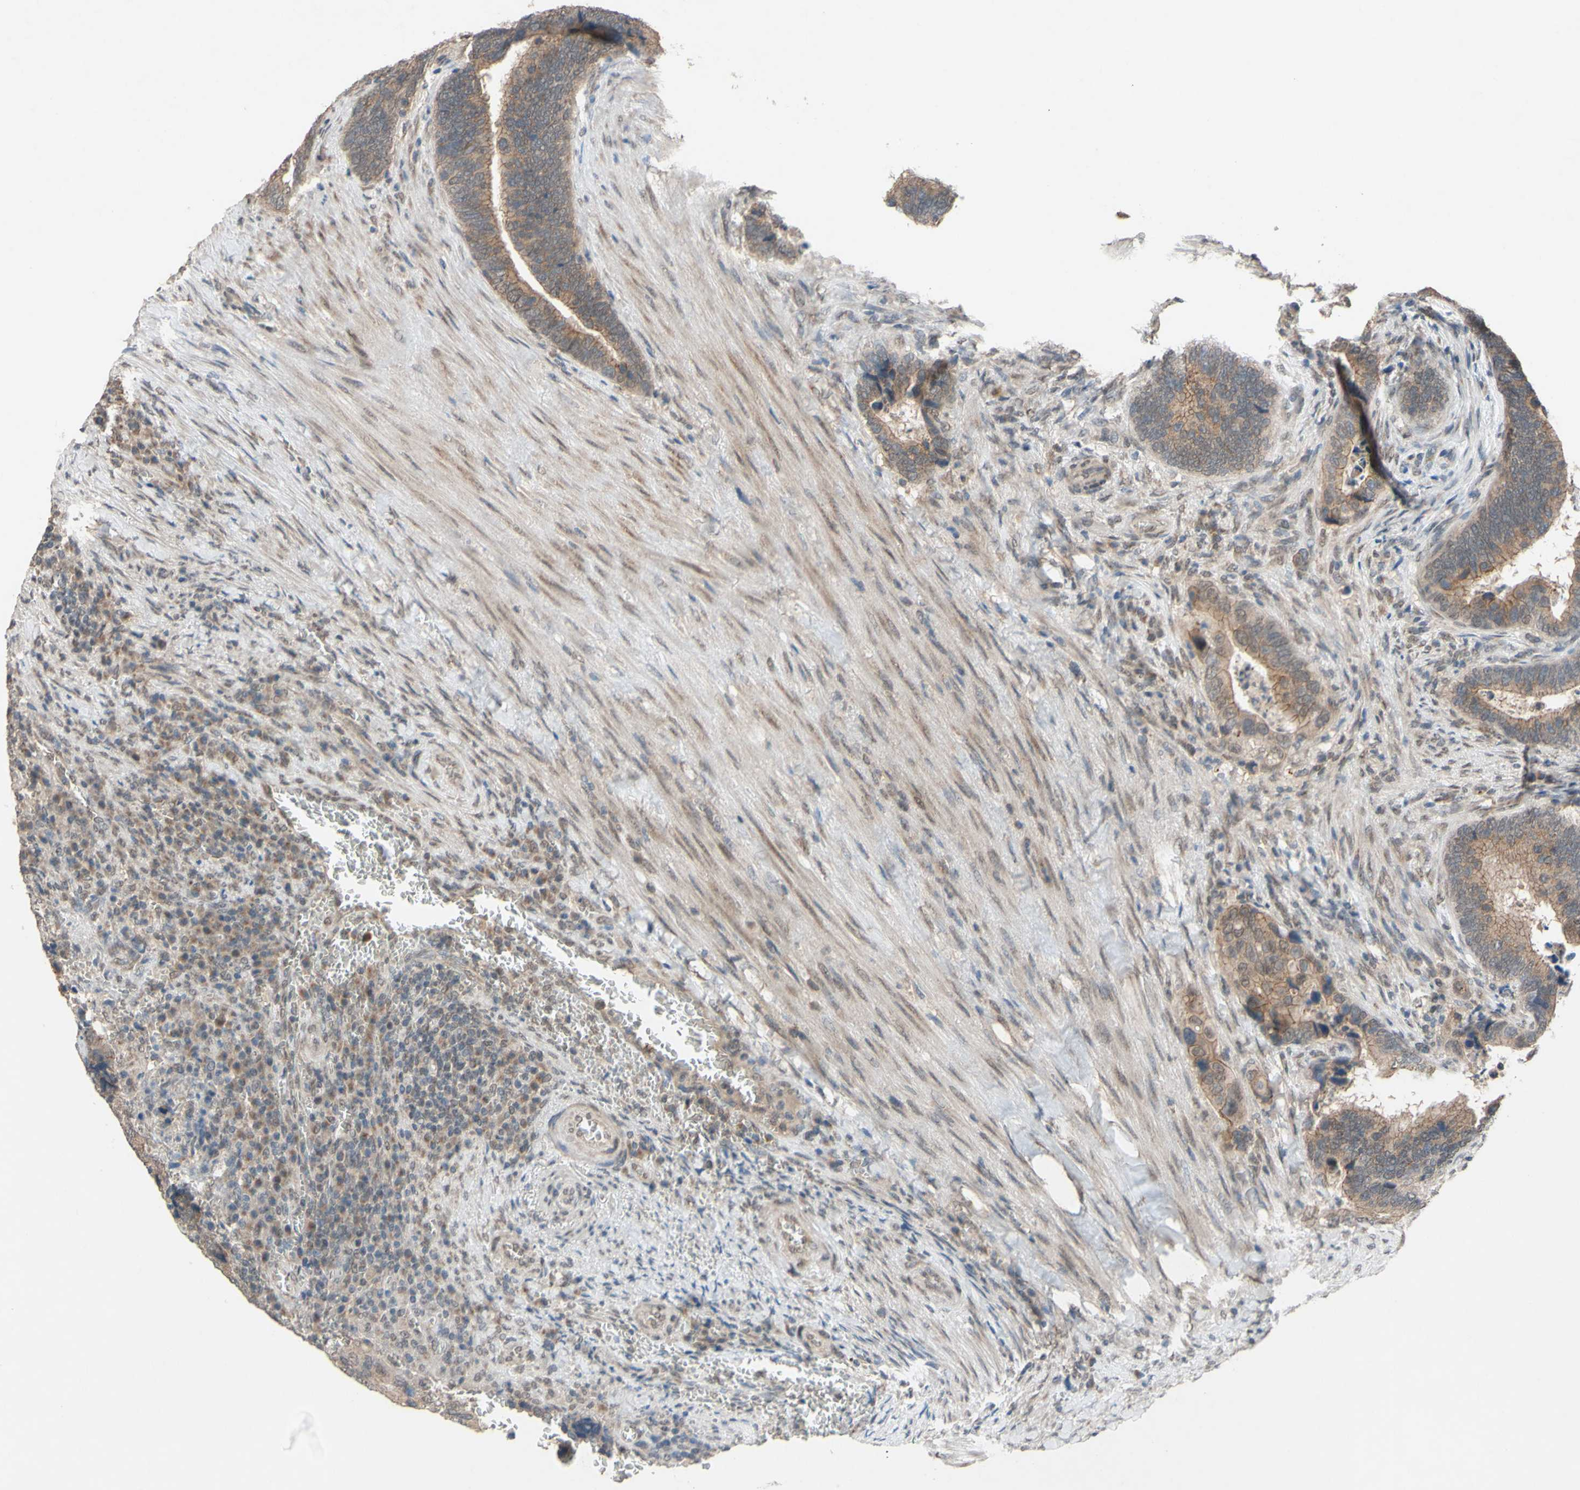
{"staining": {"intensity": "moderate", "quantity": ">75%", "location": "cytoplasmic/membranous"}, "tissue": "colorectal cancer", "cell_type": "Tumor cells", "image_type": "cancer", "snomed": [{"axis": "morphology", "description": "Adenocarcinoma, NOS"}, {"axis": "topography", "description": "Colon"}], "caption": "Colorectal adenocarcinoma was stained to show a protein in brown. There is medium levels of moderate cytoplasmic/membranous staining in approximately >75% of tumor cells. The staining was performed using DAB to visualize the protein expression in brown, while the nuclei were stained in blue with hematoxylin (Magnification: 20x).", "gene": "CDCP1", "patient": {"sex": "male", "age": 72}}